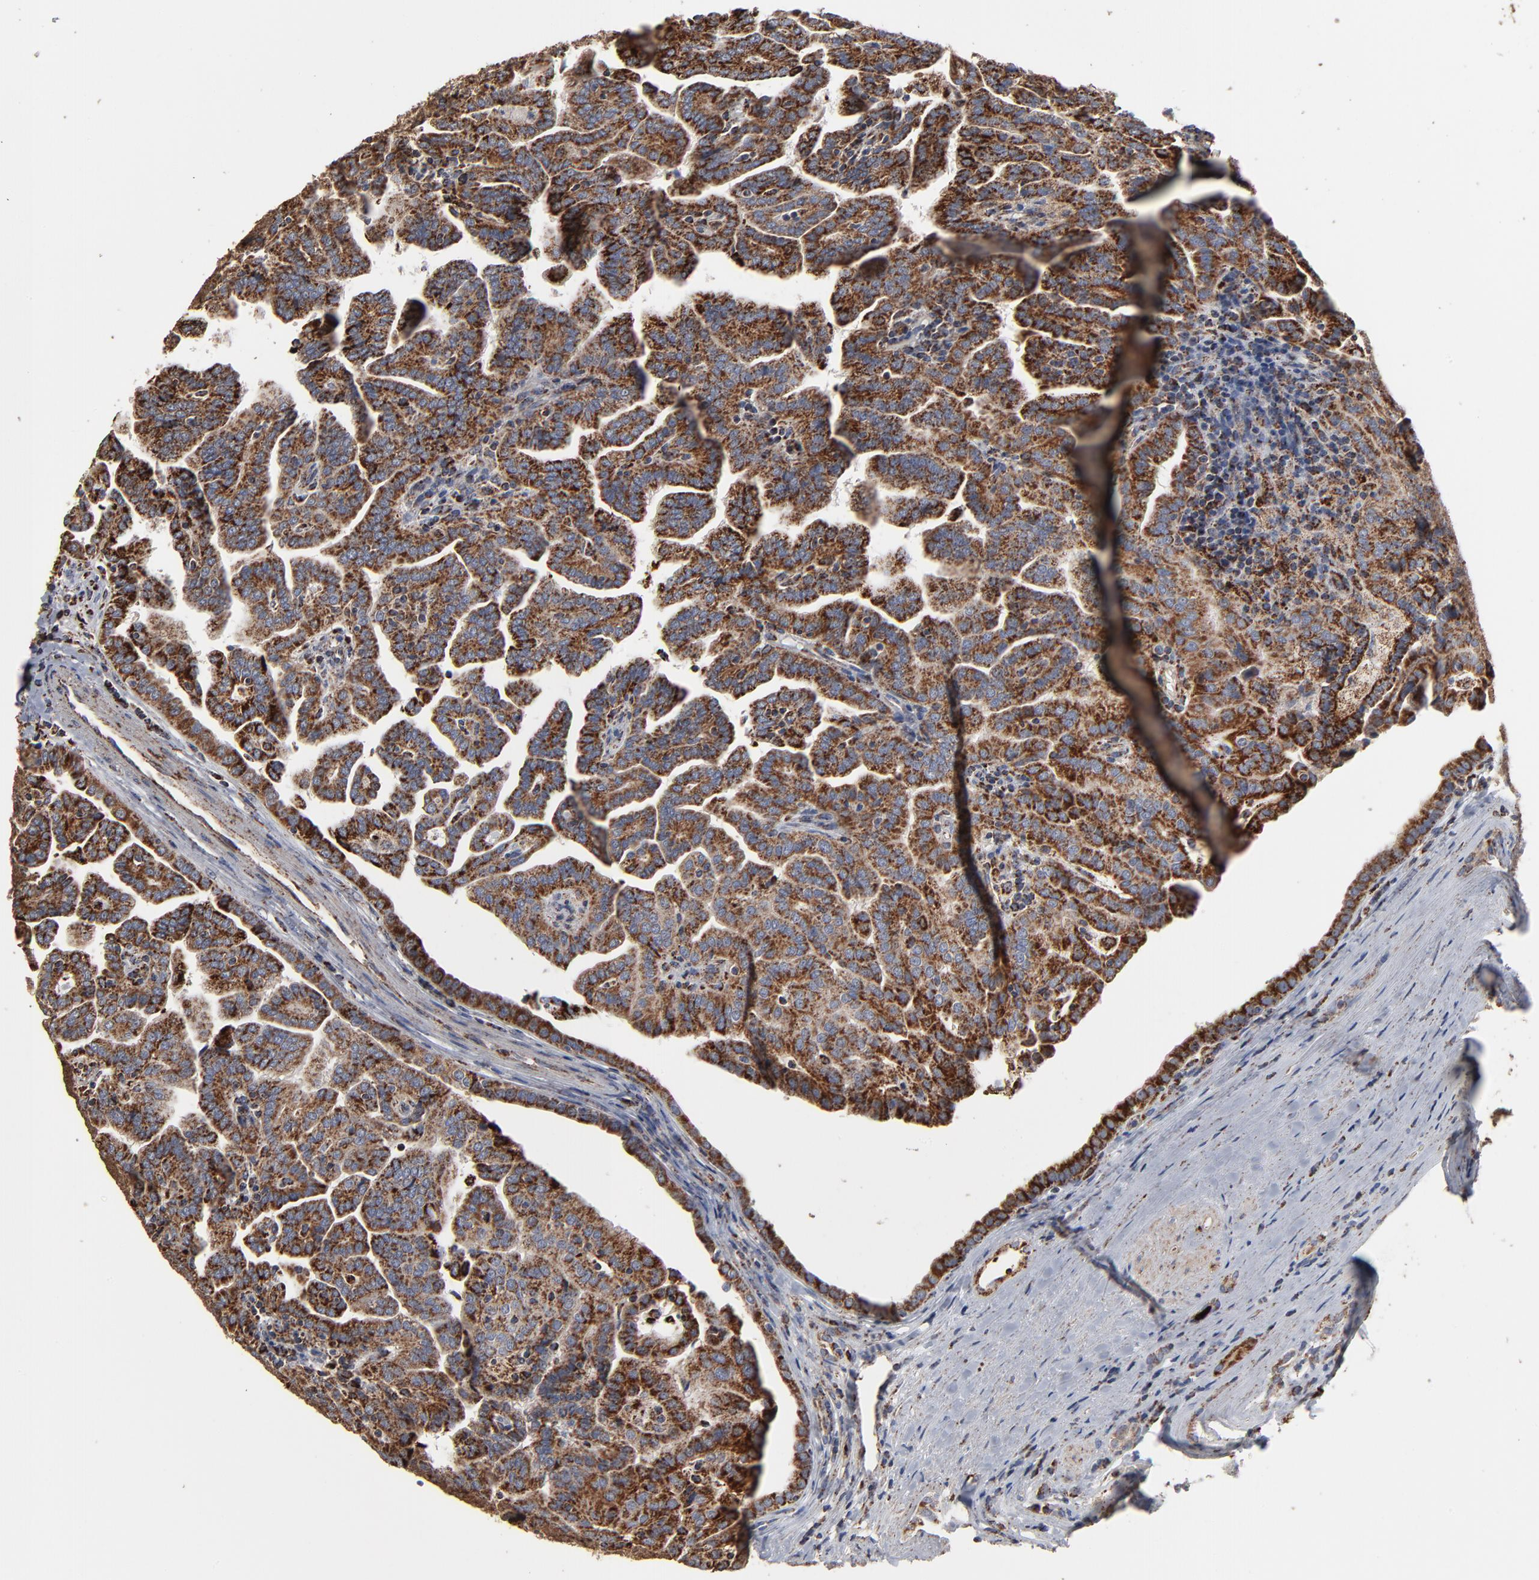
{"staining": {"intensity": "strong", "quantity": ">75%", "location": "cytoplasmic/membranous"}, "tissue": "renal cancer", "cell_type": "Tumor cells", "image_type": "cancer", "snomed": [{"axis": "morphology", "description": "Adenocarcinoma, NOS"}, {"axis": "topography", "description": "Kidney"}], "caption": "A high amount of strong cytoplasmic/membranous positivity is present in about >75% of tumor cells in adenocarcinoma (renal) tissue.", "gene": "UQCRC1", "patient": {"sex": "male", "age": 61}}